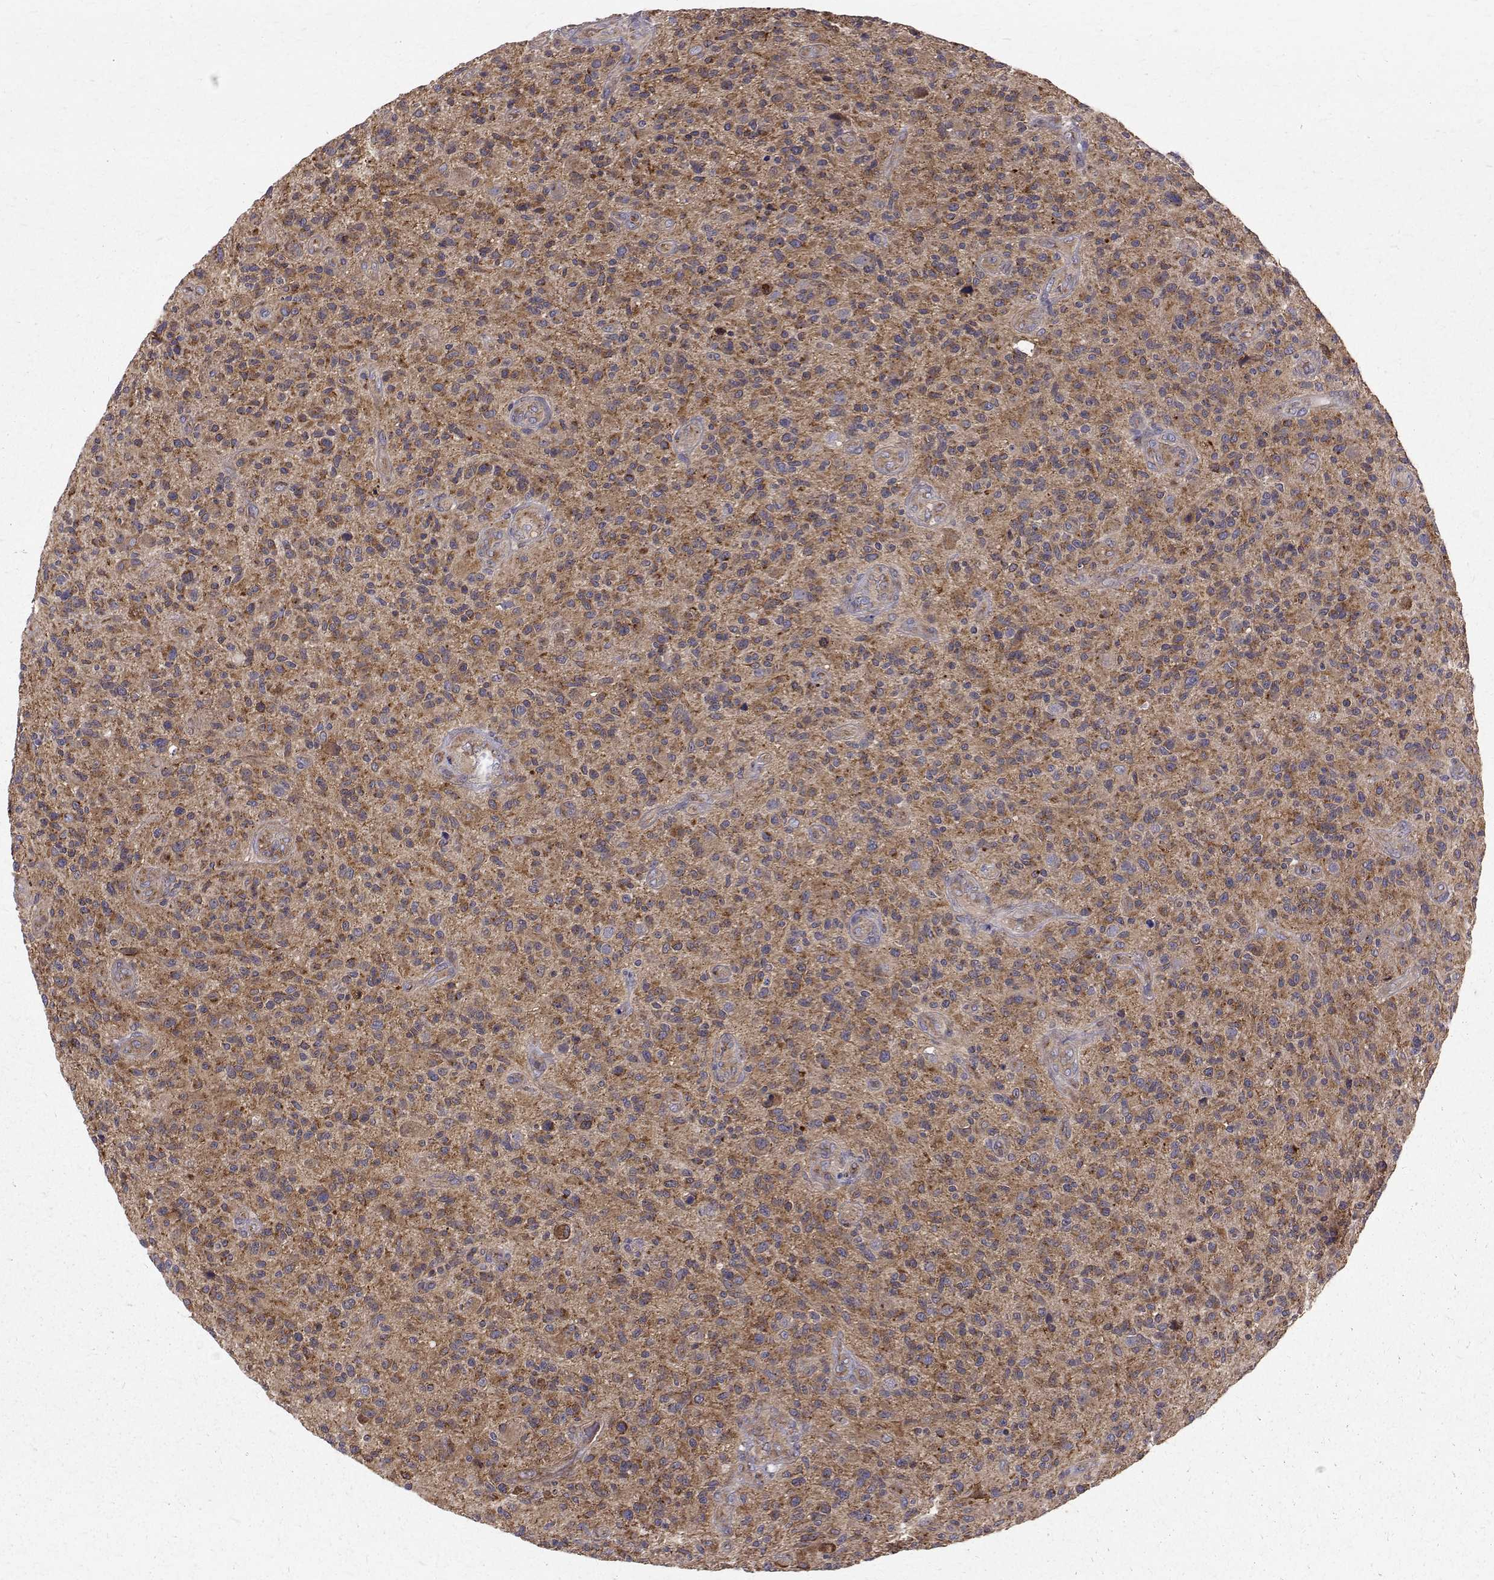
{"staining": {"intensity": "weak", "quantity": "25%-75%", "location": "cytoplasmic/membranous"}, "tissue": "glioma", "cell_type": "Tumor cells", "image_type": "cancer", "snomed": [{"axis": "morphology", "description": "Glioma, malignant, High grade"}, {"axis": "topography", "description": "Brain"}], "caption": "A brown stain shows weak cytoplasmic/membranous staining of a protein in glioma tumor cells.", "gene": "ARFGAP1", "patient": {"sex": "male", "age": 47}}